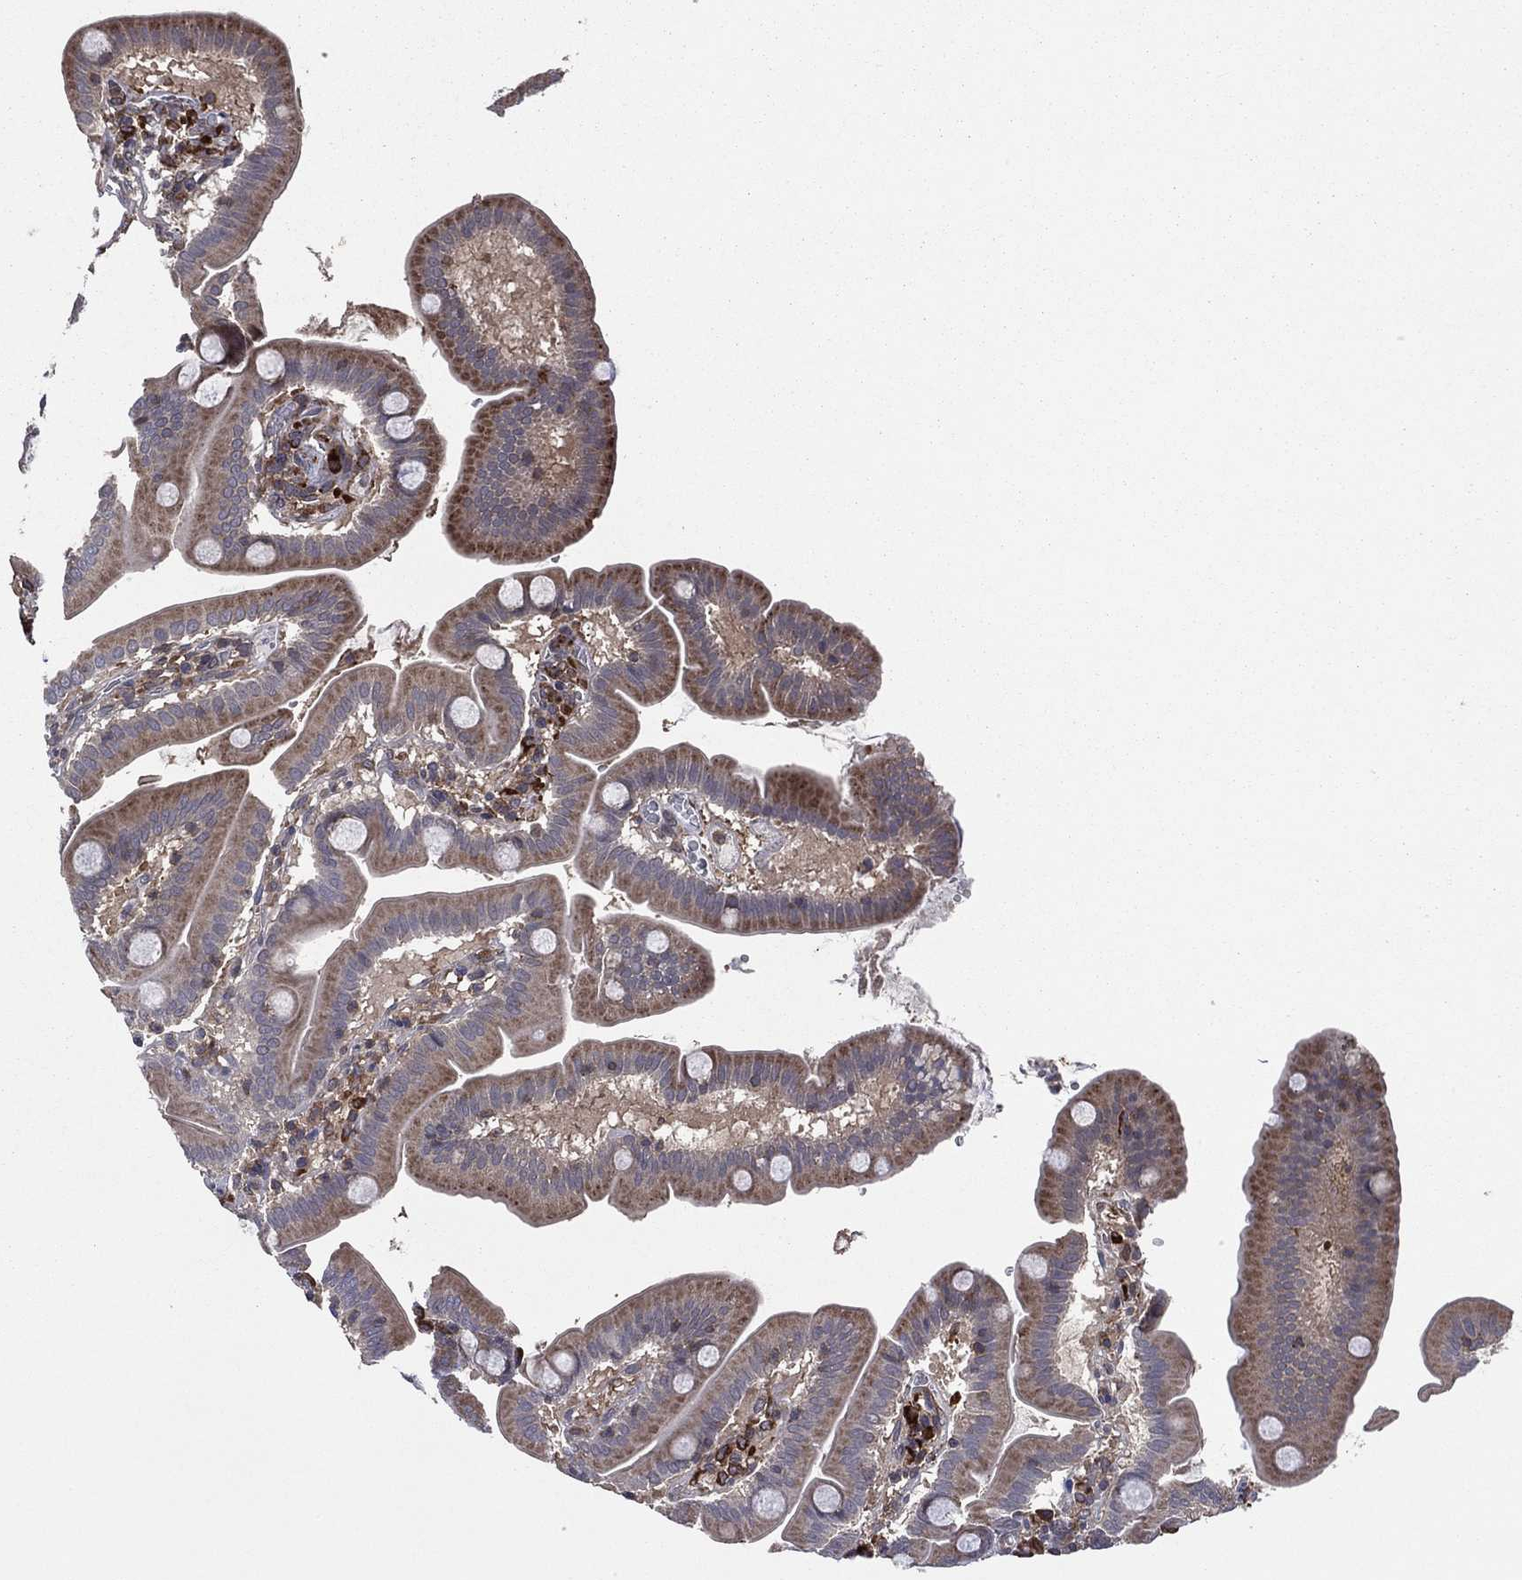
{"staining": {"intensity": "moderate", "quantity": "25%-75%", "location": "cytoplasmic/membranous"}, "tissue": "duodenum", "cell_type": "Glandular cells", "image_type": "normal", "snomed": [{"axis": "morphology", "description": "Normal tissue, NOS"}, {"axis": "topography", "description": "Duodenum"}], "caption": "IHC micrograph of benign duodenum stained for a protein (brown), which exhibits medium levels of moderate cytoplasmic/membranous positivity in about 25%-75% of glandular cells.", "gene": "C2orf76", "patient": {"sex": "male", "age": 59}}